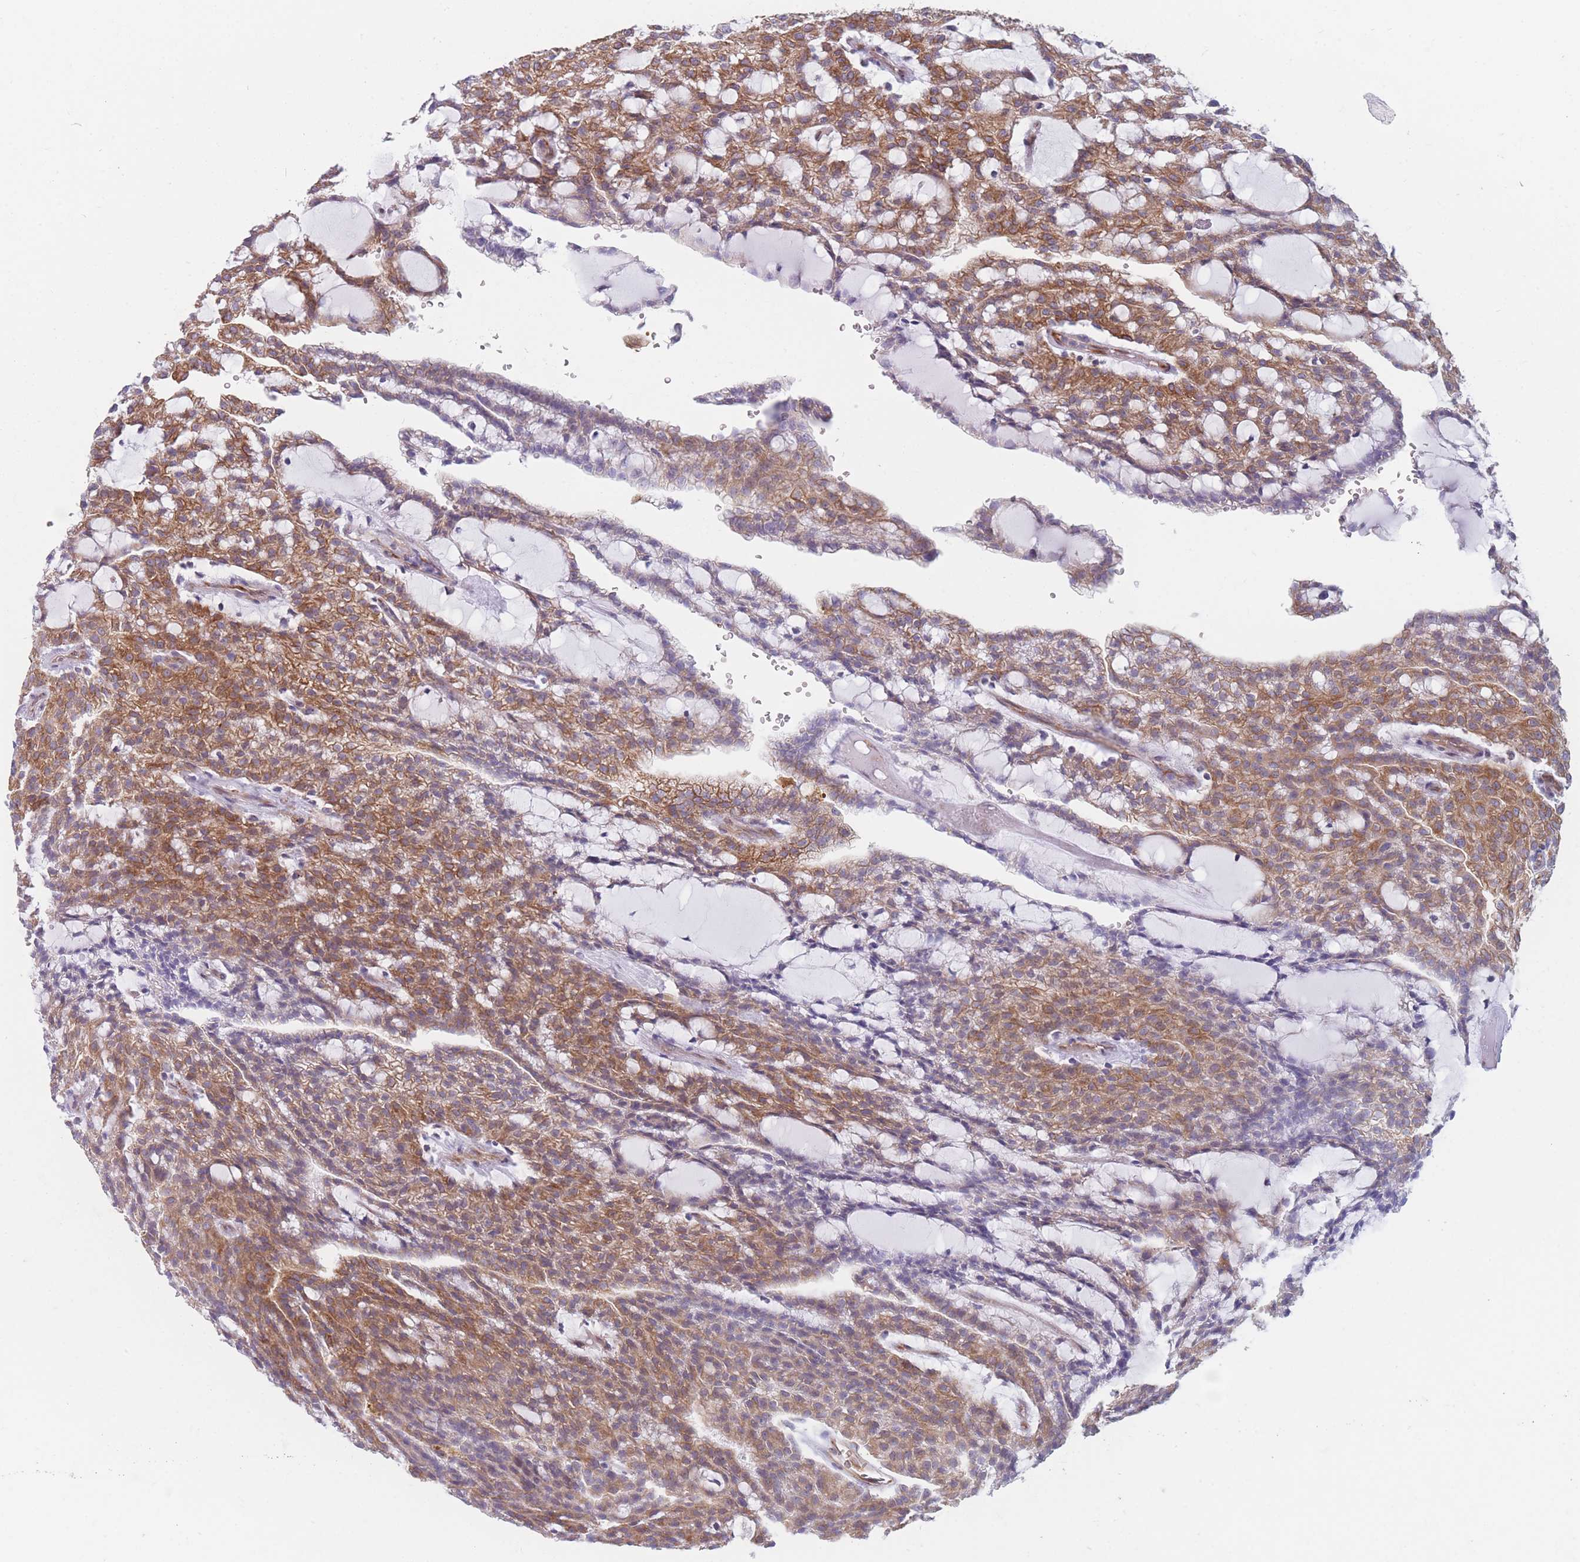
{"staining": {"intensity": "moderate", "quantity": ">75%", "location": "cytoplasmic/membranous"}, "tissue": "renal cancer", "cell_type": "Tumor cells", "image_type": "cancer", "snomed": [{"axis": "morphology", "description": "Adenocarcinoma, NOS"}, {"axis": "topography", "description": "Kidney"}], "caption": "A brown stain shows moderate cytoplasmic/membranous staining of a protein in renal cancer tumor cells. (DAB = brown stain, brightfield microscopy at high magnification).", "gene": "AK9", "patient": {"sex": "male", "age": 63}}